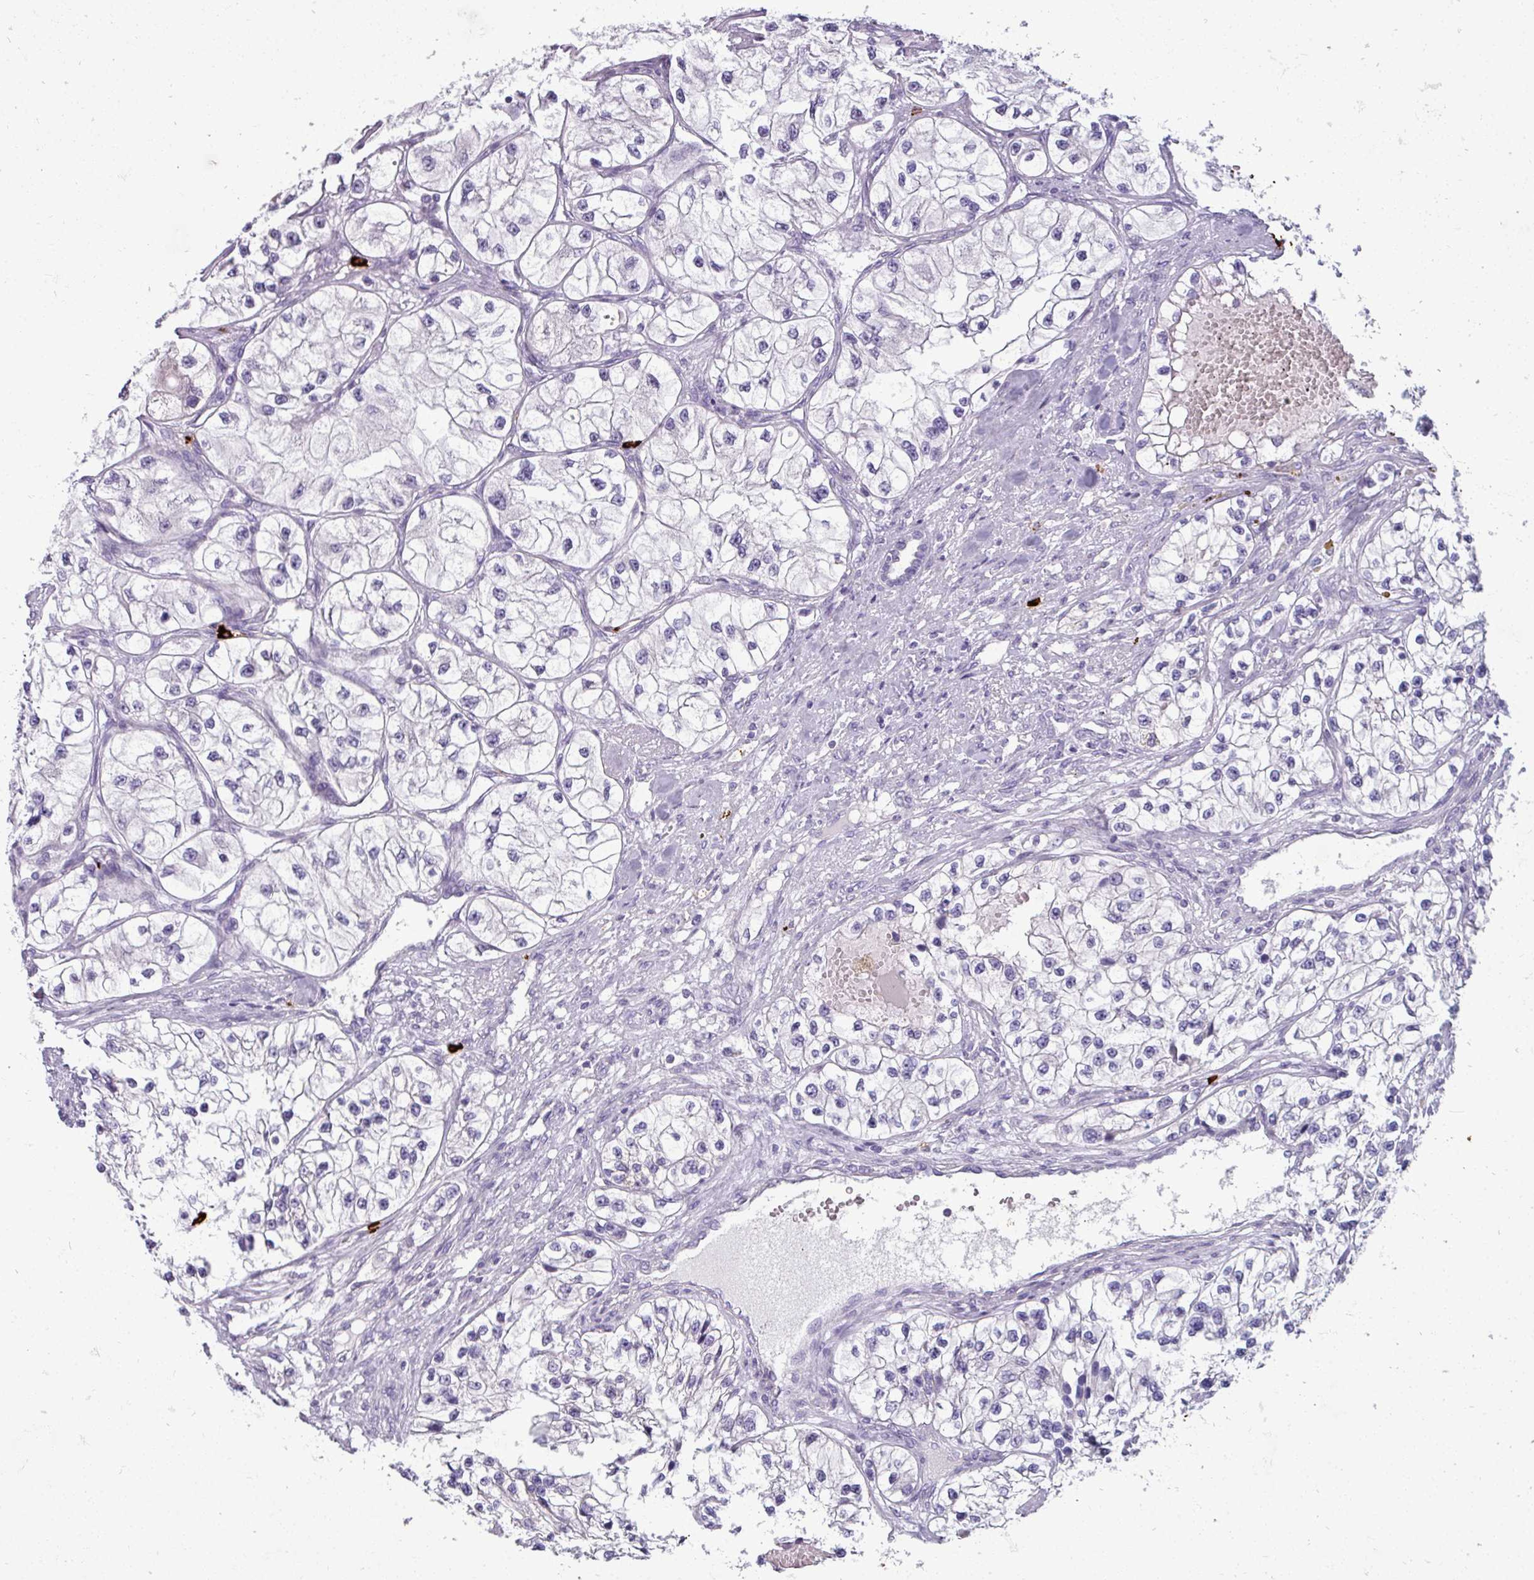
{"staining": {"intensity": "negative", "quantity": "none", "location": "none"}, "tissue": "renal cancer", "cell_type": "Tumor cells", "image_type": "cancer", "snomed": [{"axis": "morphology", "description": "Adenocarcinoma, NOS"}, {"axis": "topography", "description": "Kidney"}], "caption": "An immunohistochemistry (IHC) histopathology image of renal cancer is shown. There is no staining in tumor cells of renal cancer.", "gene": "TRIM39", "patient": {"sex": "female", "age": 57}}